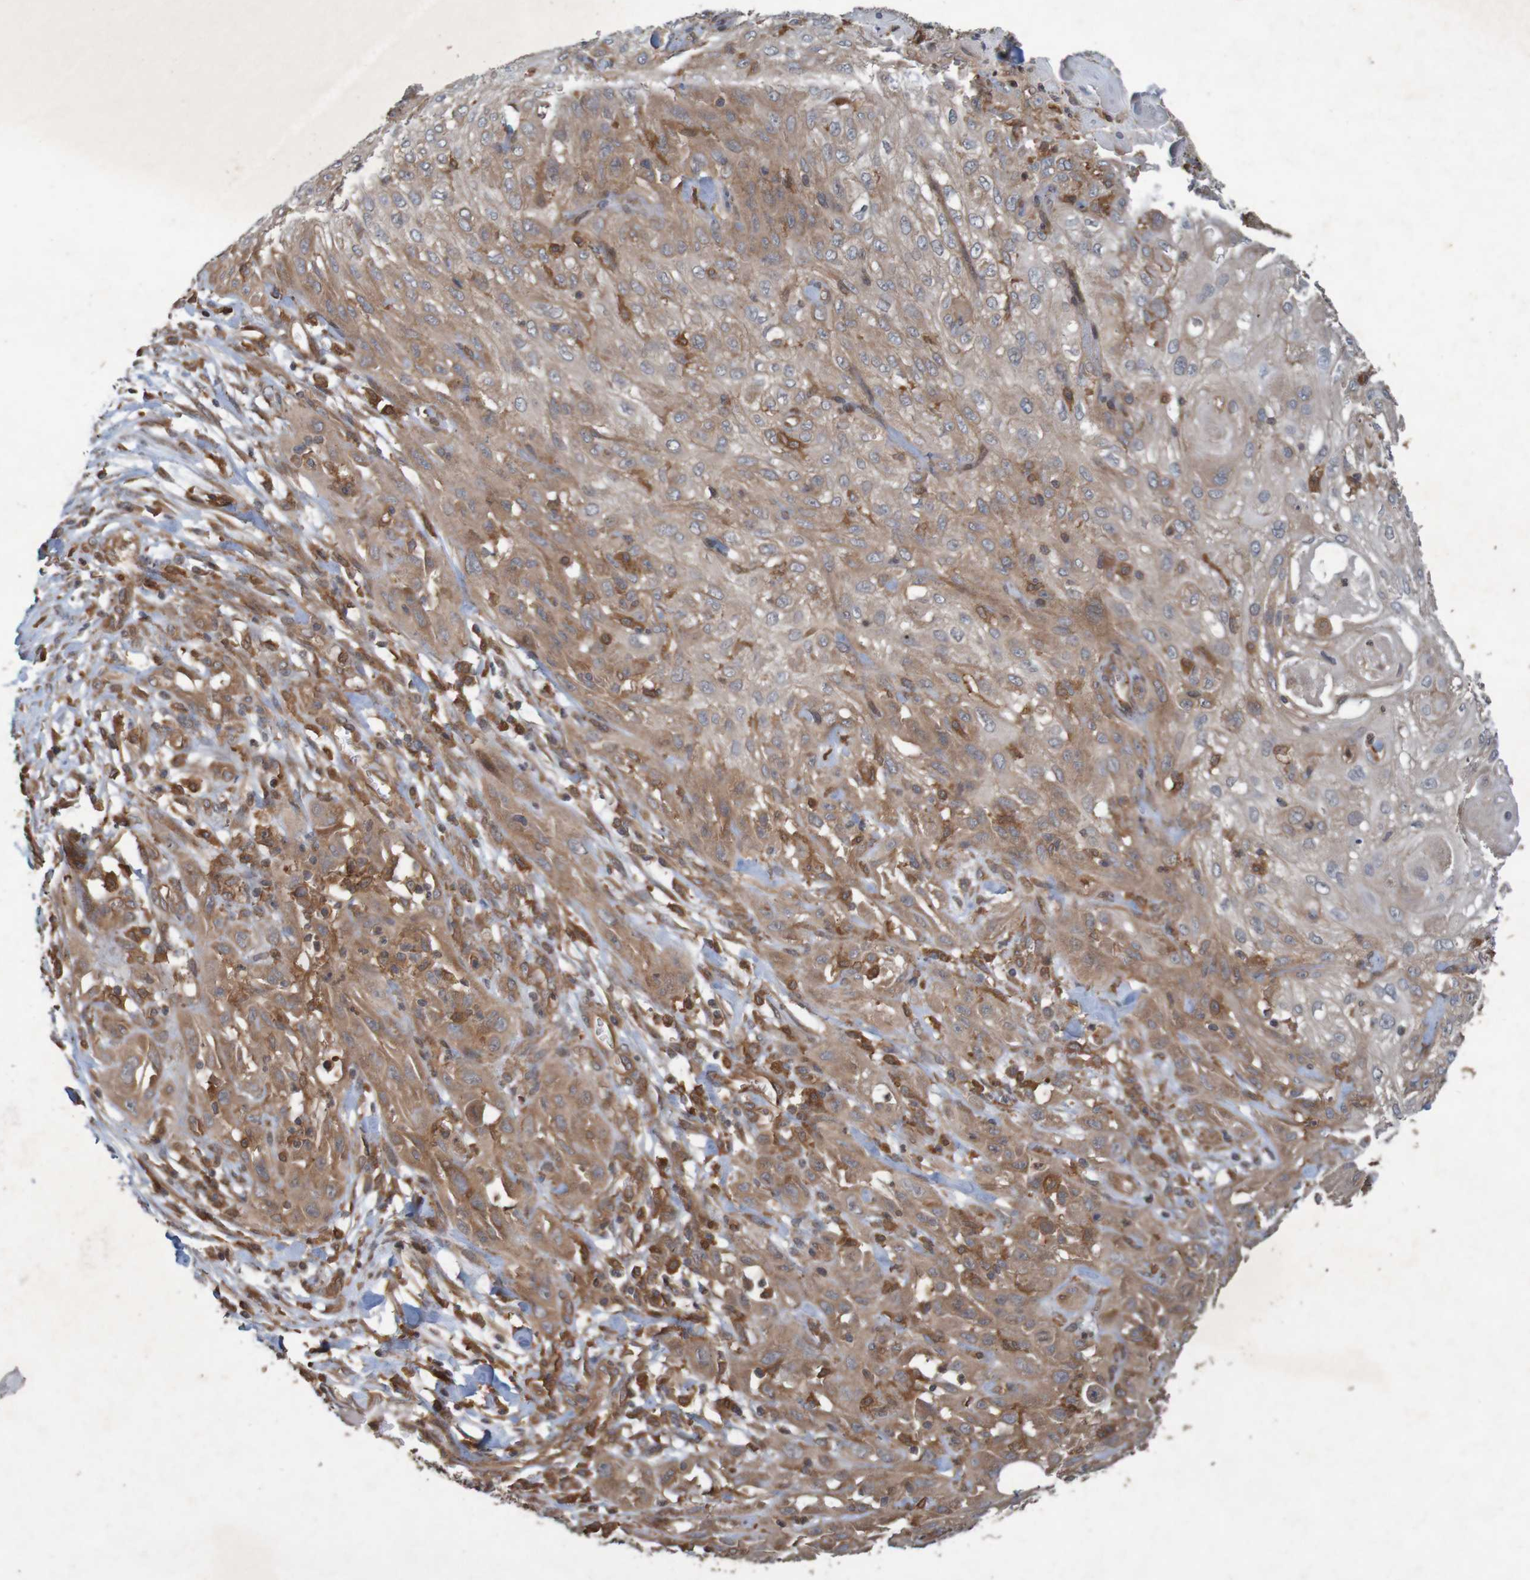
{"staining": {"intensity": "weak", "quantity": ">75%", "location": "cytoplasmic/membranous"}, "tissue": "skin cancer", "cell_type": "Tumor cells", "image_type": "cancer", "snomed": [{"axis": "morphology", "description": "Squamous cell carcinoma, NOS"}, {"axis": "topography", "description": "Skin"}], "caption": "Immunohistochemical staining of human squamous cell carcinoma (skin) demonstrates low levels of weak cytoplasmic/membranous expression in approximately >75% of tumor cells.", "gene": "ARHGEF11", "patient": {"sex": "male", "age": 75}}